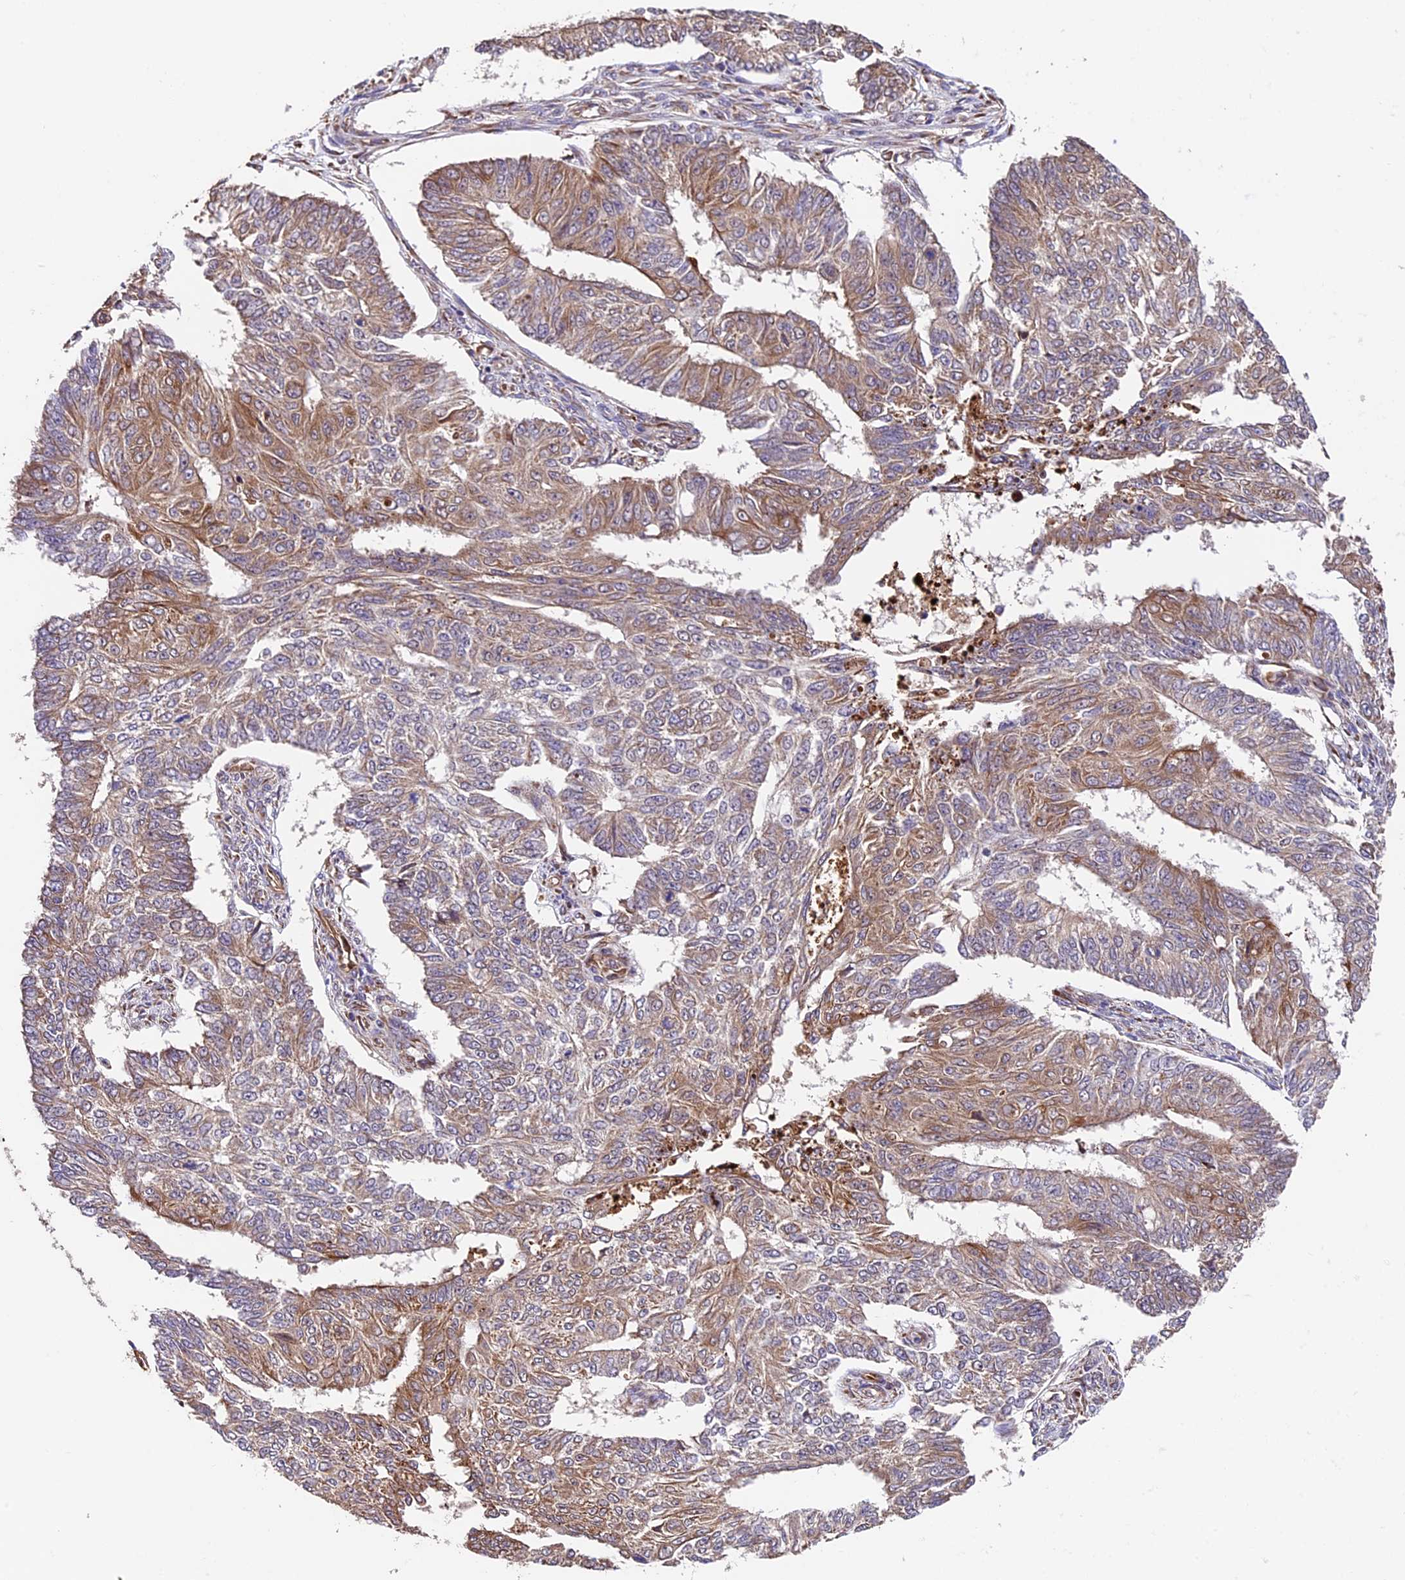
{"staining": {"intensity": "moderate", "quantity": "25%-75%", "location": "cytoplasmic/membranous"}, "tissue": "endometrial cancer", "cell_type": "Tumor cells", "image_type": "cancer", "snomed": [{"axis": "morphology", "description": "Adenocarcinoma, NOS"}, {"axis": "topography", "description": "Endometrium"}], "caption": "DAB (3,3'-diaminobenzidine) immunohistochemical staining of adenocarcinoma (endometrial) shows moderate cytoplasmic/membranous protein expression in approximately 25%-75% of tumor cells.", "gene": "LSM7", "patient": {"sex": "female", "age": 32}}